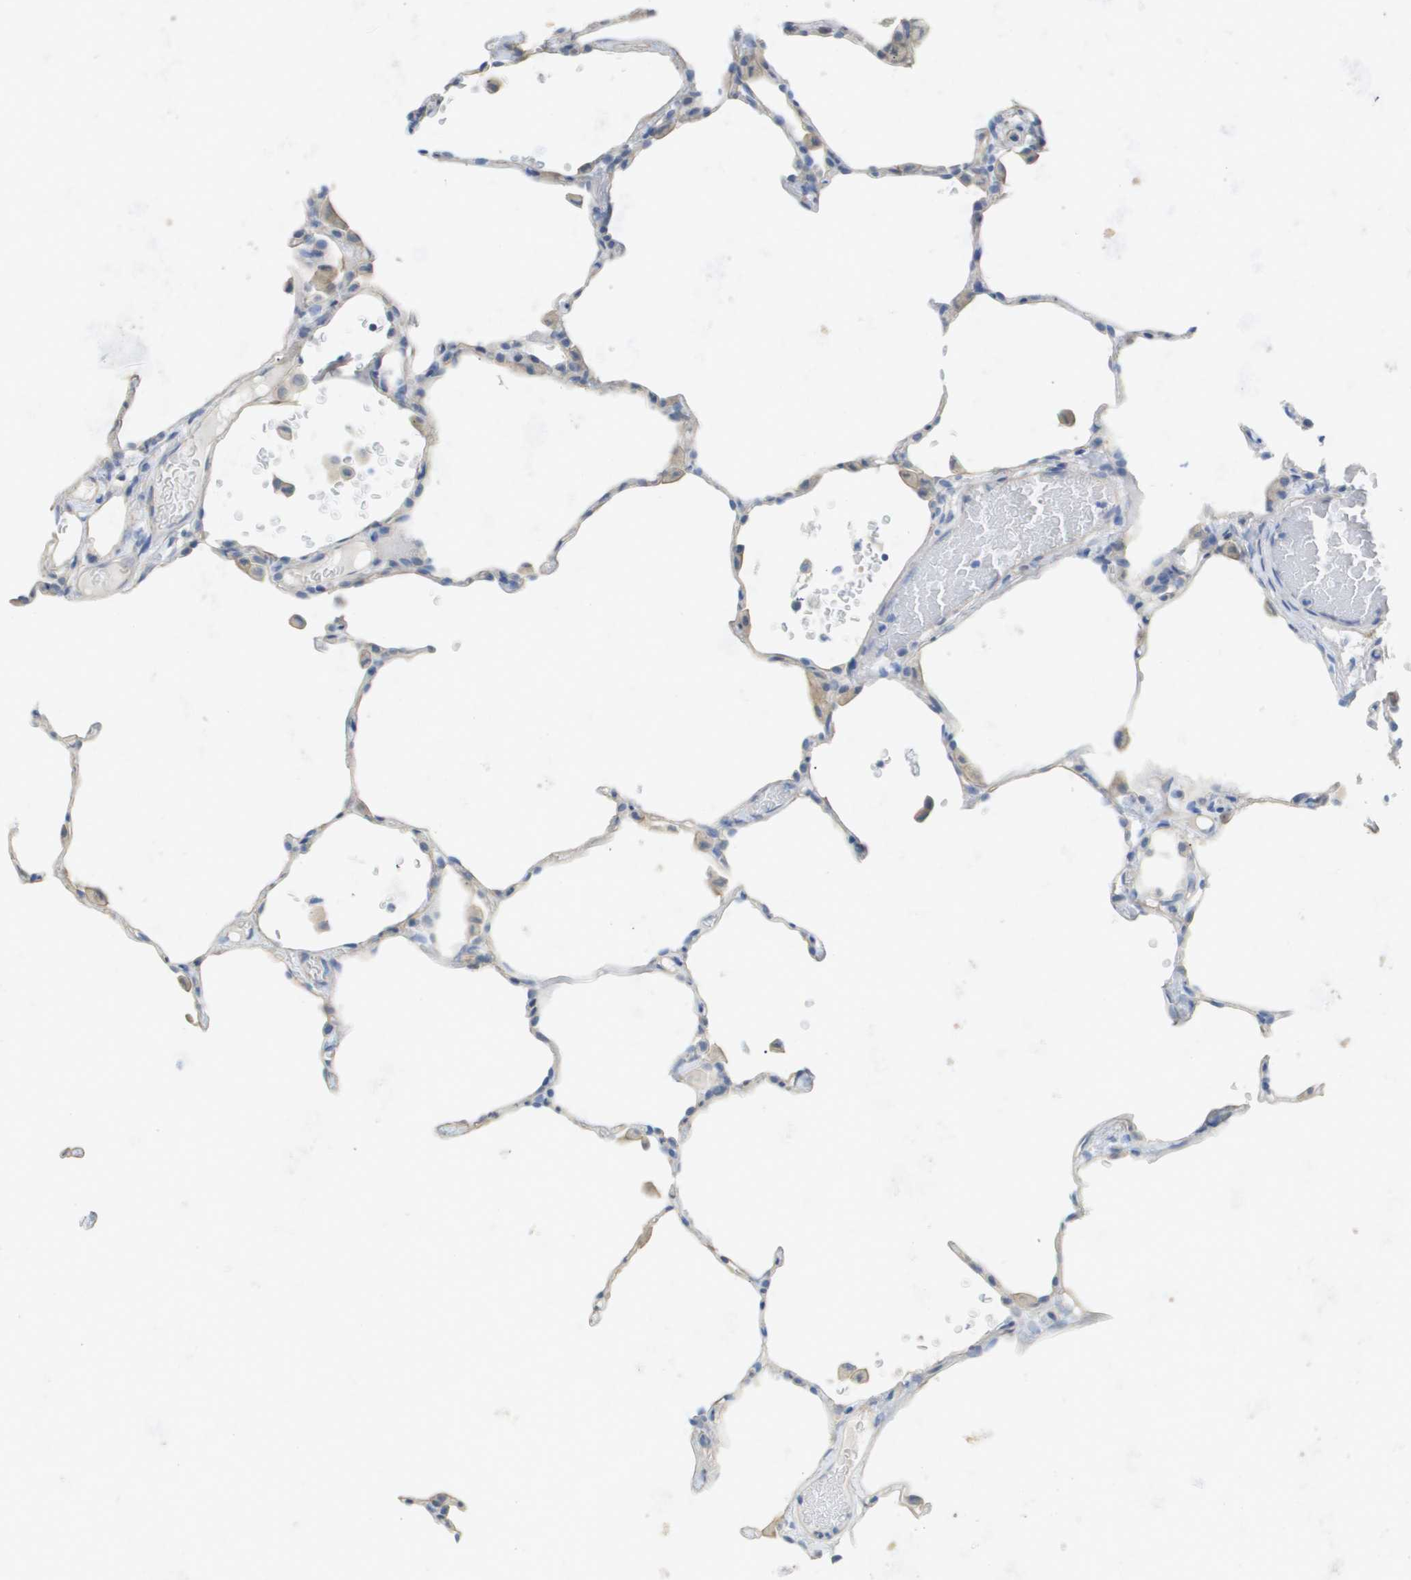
{"staining": {"intensity": "negative", "quantity": "none", "location": "none"}, "tissue": "lung", "cell_type": "Alveolar cells", "image_type": "normal", "snomed": [{"axis": "morphology", "description": "Normal tissue, NOS"}, {"axis": "topography", "description": "Lung"}], "caption": "Histopathology image shows no protein staining in alveolar cells of normal lung.", "gene": "MYL3", "patient": {"sex": "female", "age": 49}}